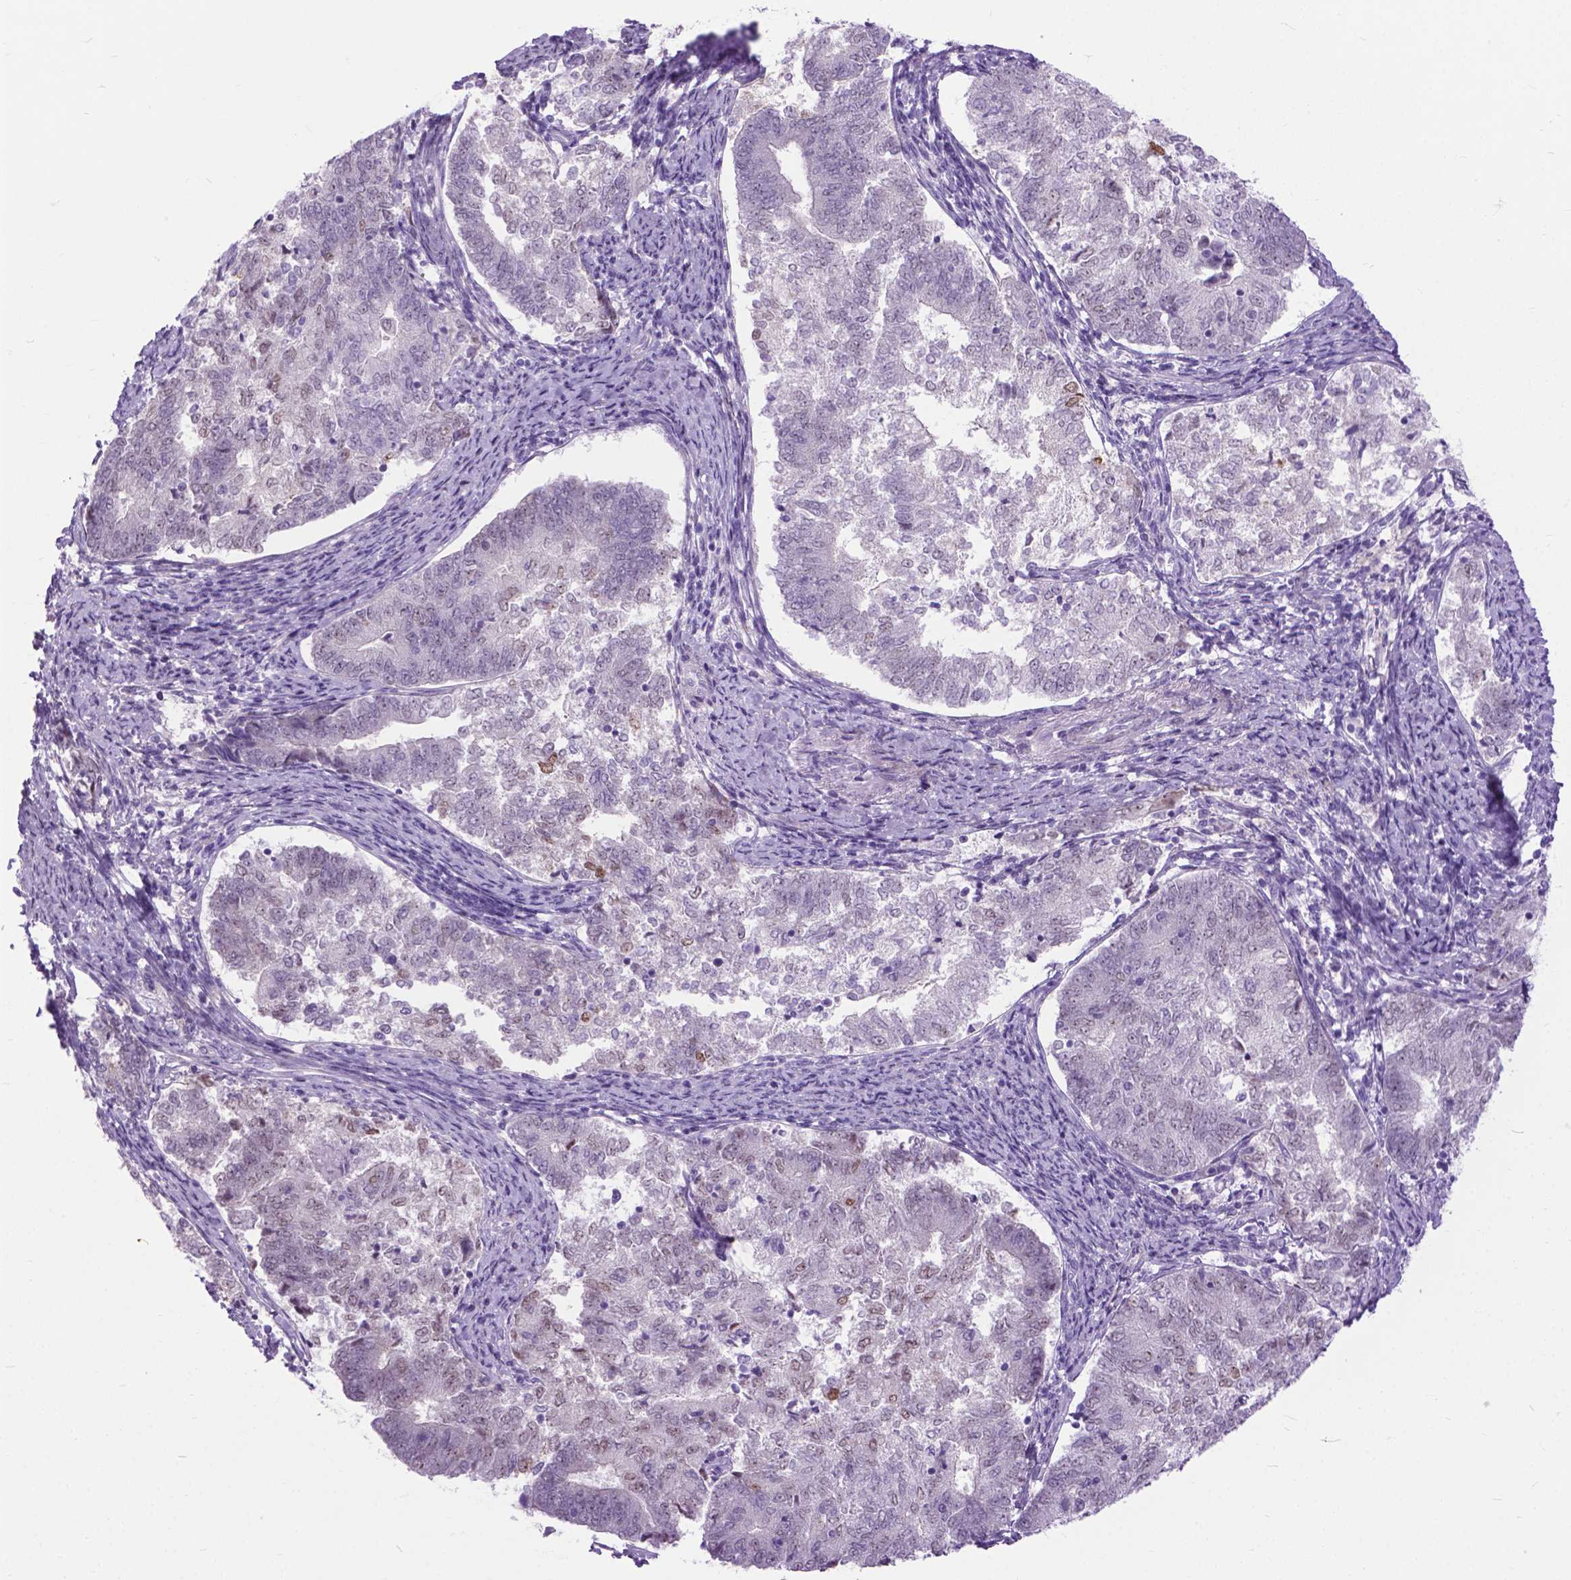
{"staining": {"intensity": "negative", "quantity": "none", "location": "none"}, "tissue": "endometrial cancer", "cell_type": "Tumor cells", "image_type": "cancer", "snomed": [{"axis": "morphology", "description": "Adenocarcinoma, NOS"}, {"axis": "topography", "description": "Endometrium"}], "caption": "Tumor cells are negative for protein expression in human adenocarcinoma (endometrial).", "gene": "APCDD1L", "patient": {"sex": "female", "age": 65}}